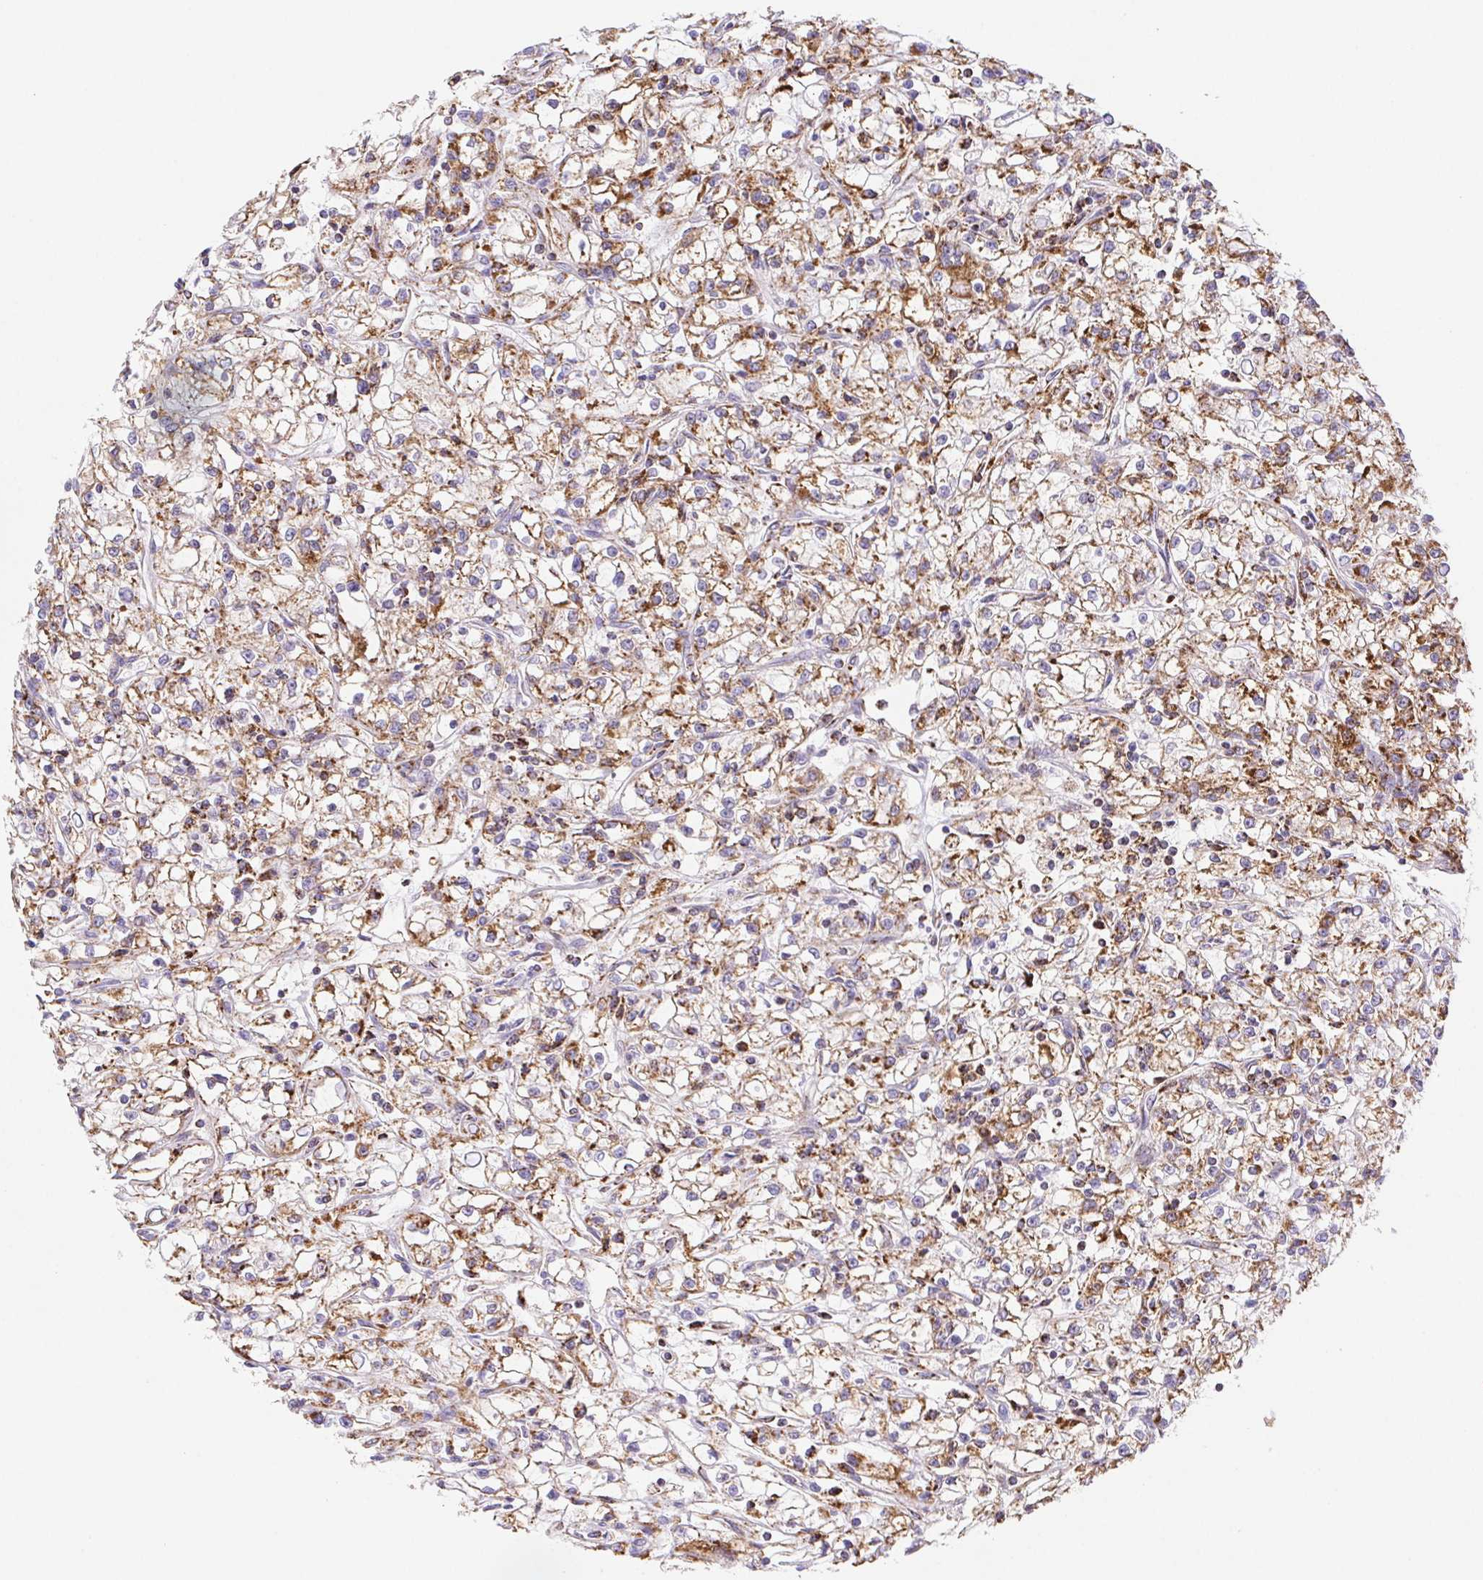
{"staining": {"intensity": "moderate", "quantity": ">75%", "location": "cytoplasmic/membranous"}, "tissue": "renal cancer", "cell_type": "Tumor cells", "image_type": "cancer", "snomed": [{"axis": "morphology", "description": "Adenocarcinoma, NOS"}, {"axis": "topography", "description": "Kidney"}], "caption": "Adenocarcinoma (renal) stained for a protein (brown) reveals moderate cytoplasmic/membranous positive positivity in about >75% of tumor cells.", "gene": "NIPSNAP2", "patient": {"sex": "female", "age": 59}}